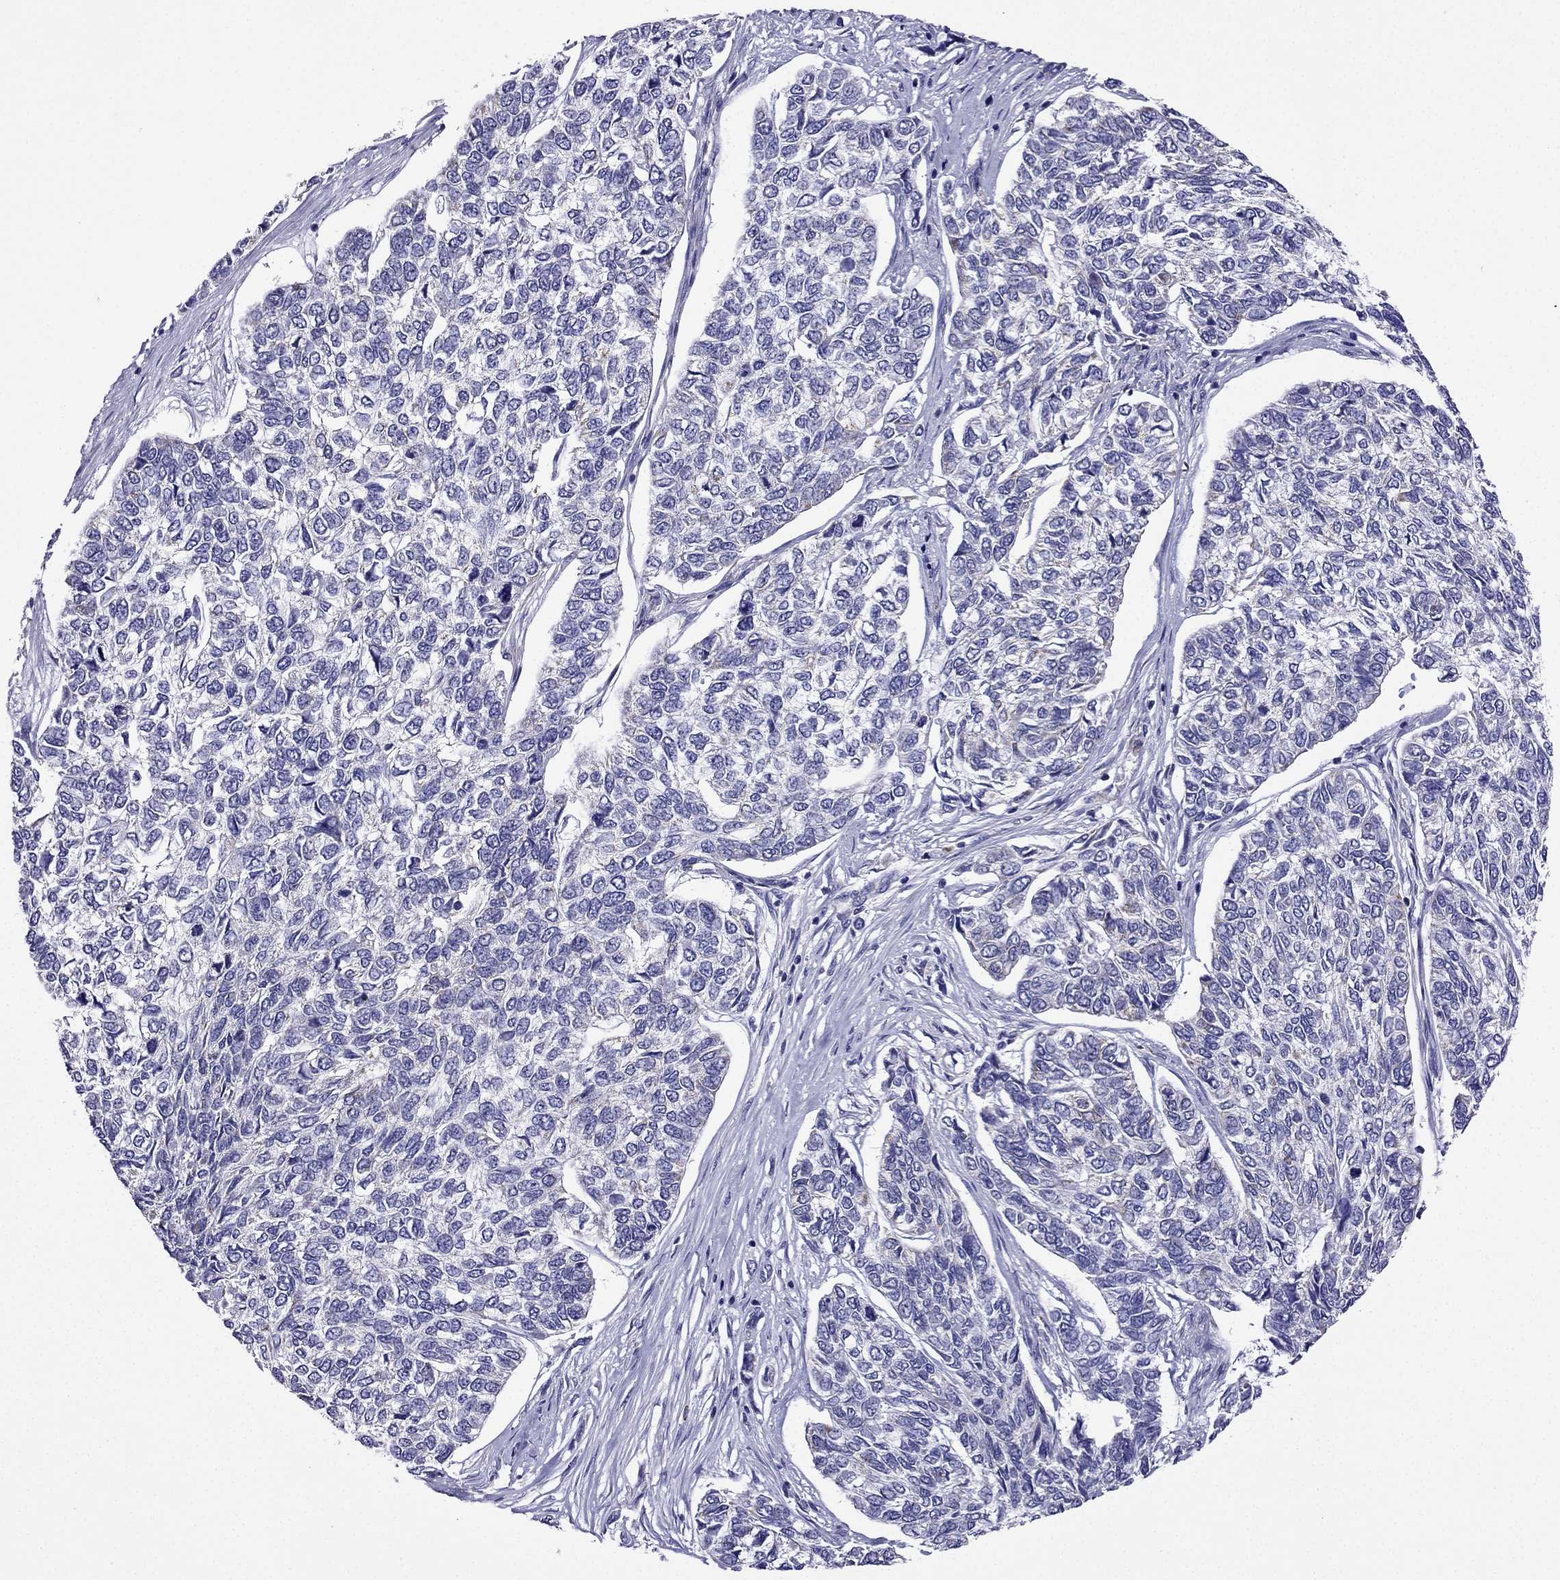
{"staining": {"intensity": "negative", "quantity": "none", "location": "none"}, "tissue": "skin cancer", "cell_type": "Tumor cells", "image_type": "cancer", "snomed": [{"axis": "morphology", "description": "Basal cell carcinoma"}, {"axis": "topography", "description": "Skin"}], "caption": "DAB (3,3'-diaminobenzidine) immunohistochemical staining of human skin basal cell carcinoma reveals no significant positivity in tumor cells.", "gene": "KIF5A", "patient": {"sex": "female", "age": 65}}